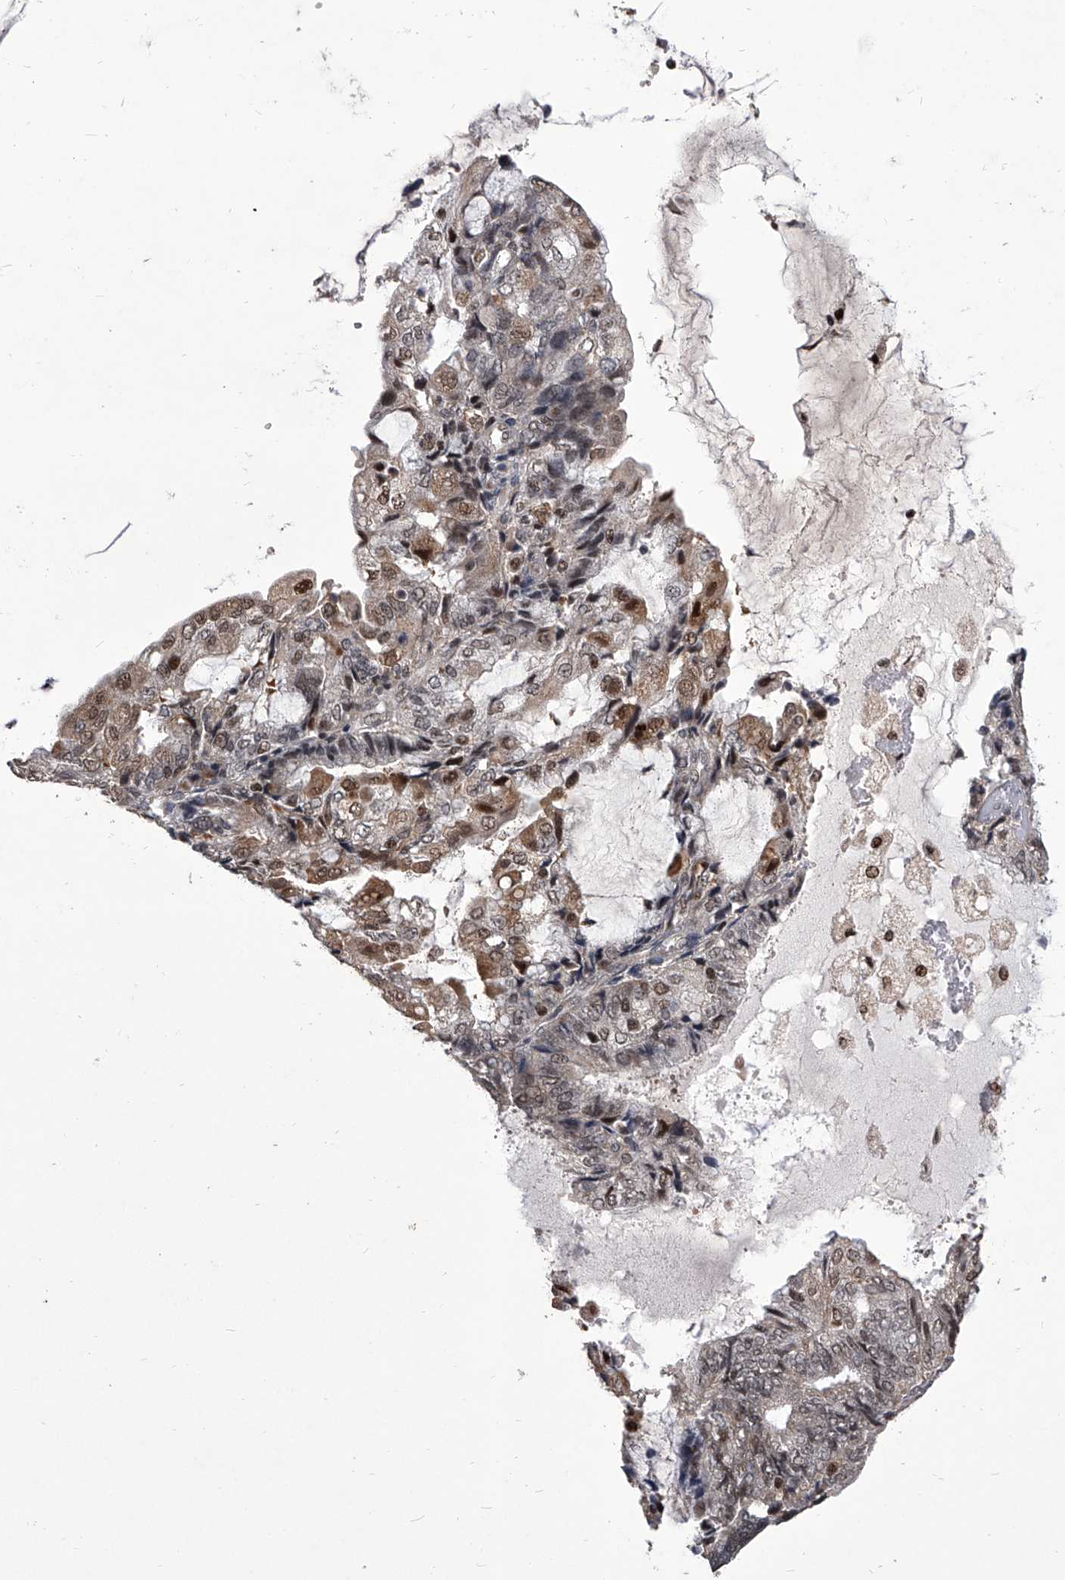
{"staining": {"intensity": "moderate", "quantity": "25%-75%", "location": "cytoplasmic/membranous,nuclear"}, "tissue": "endometrial cancer", "cell_type": "Tumor cells", "image_type": "cancer", "snomed": [{"axis": "morphology", "description": "Adenocarcinoma, NOS"}, {"axis": "topography", "description": "Endometrium"}], "caption": "Immunohistochemistry (IHC) of human endometrial cancer shows medium levels of moderate cytoplasmic/membranous and nuclear expression in about 25%-75% of tumor cells. The protein is stained brown, and the nuclei are stained in blue (DAB (3,3'-diaminobenzidine) IHC with brightfield microscopy, high magnification).", "gene": "CMTR1", "patient": {"sex": "female", "age": 81}}